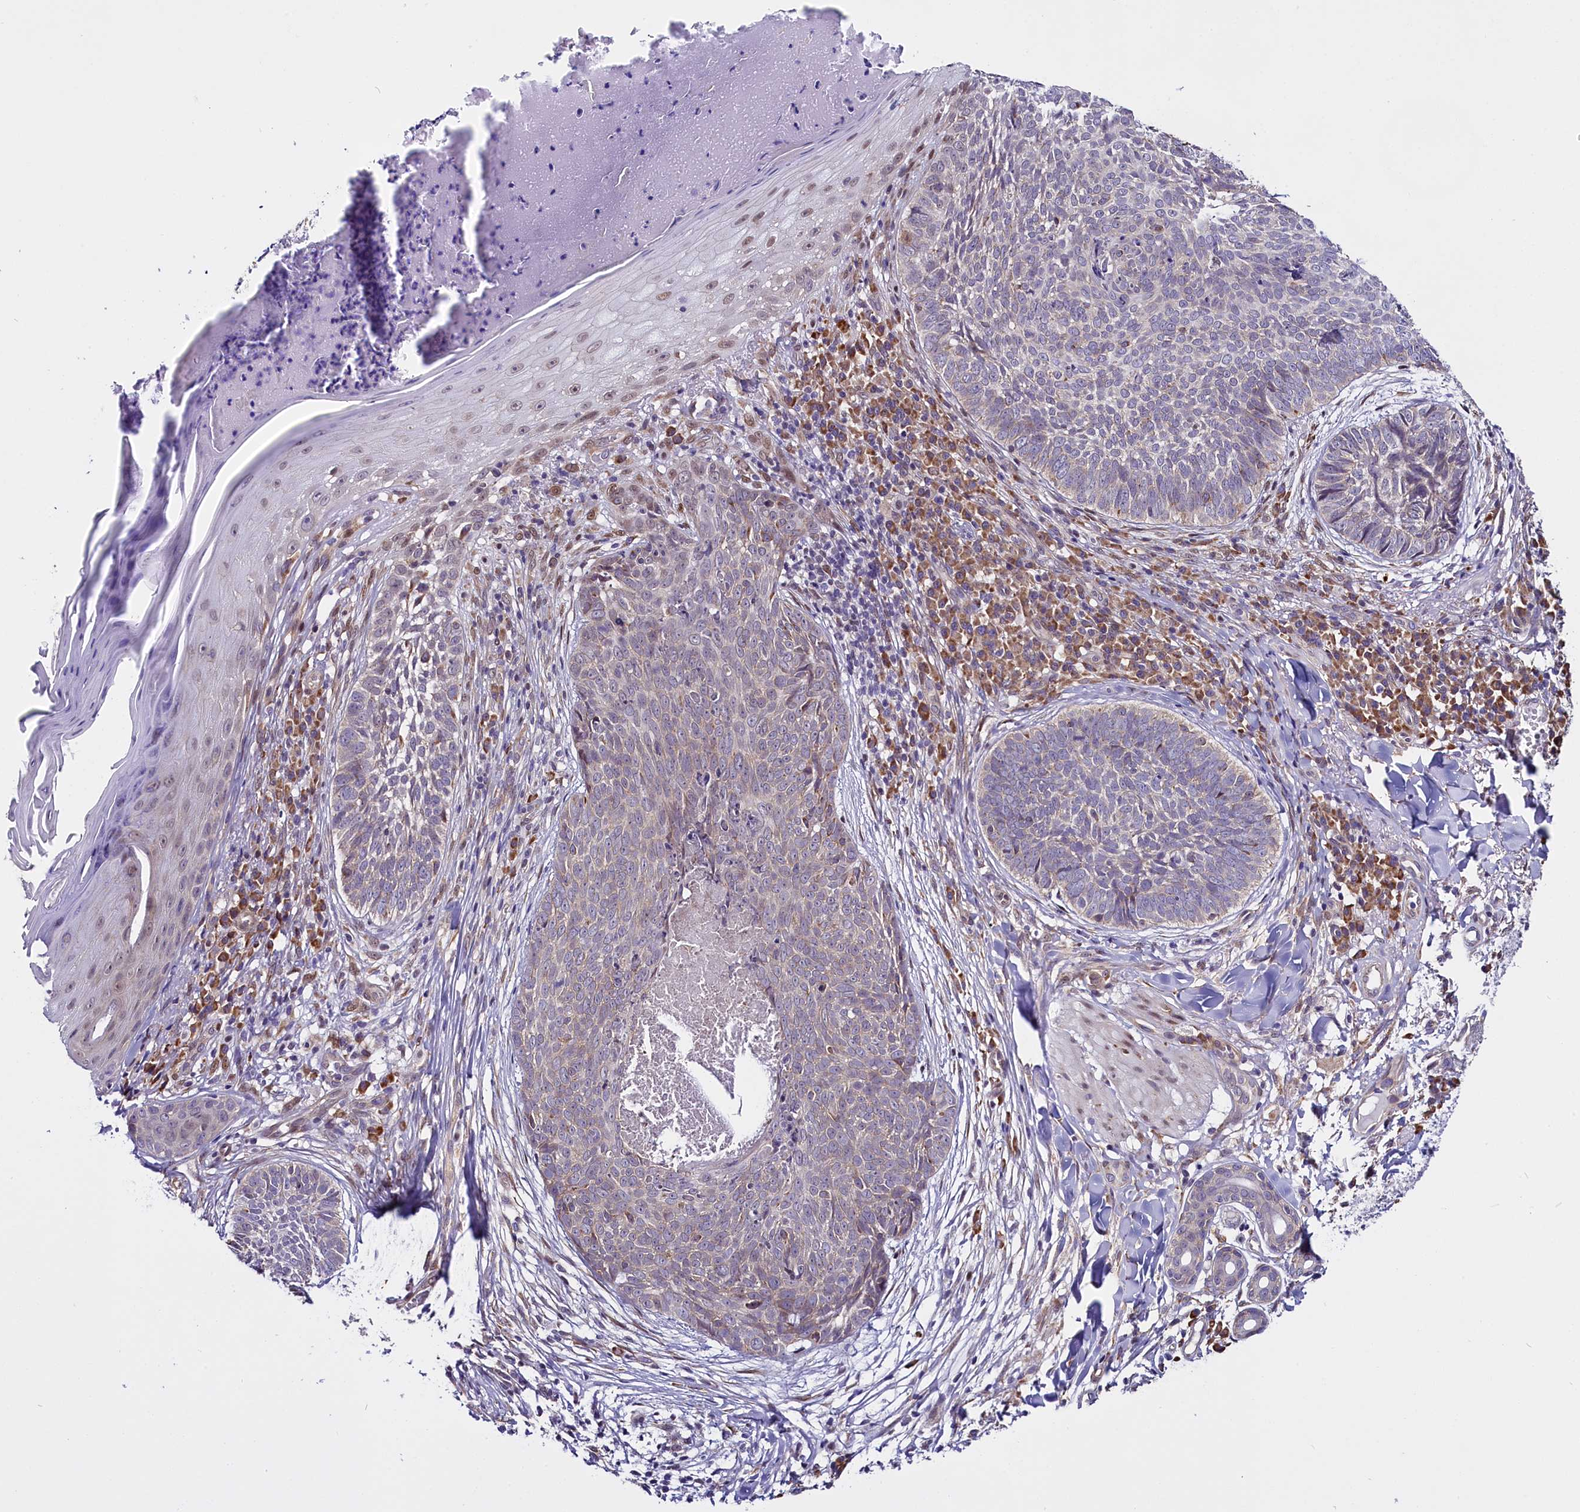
{"staining": {"intensity": "negative", "quantity": "none", "location": "none"}, "tissue": "skin cancer", "cell_type": "Tumor cells", "image_type": "cancer", "snomed": [{"axis": "morphology", "description": "Basal cell carcinoma"}, {"axis": "topography", "description": "Skin"}], "caption": "IHC photomicrograph of human basal cell carcinoma (skin) stained for a protein (brown), which shows no positivity in tumor cells.", "gene": "UACA", "patient": {"sex": "female", "age": 61}}